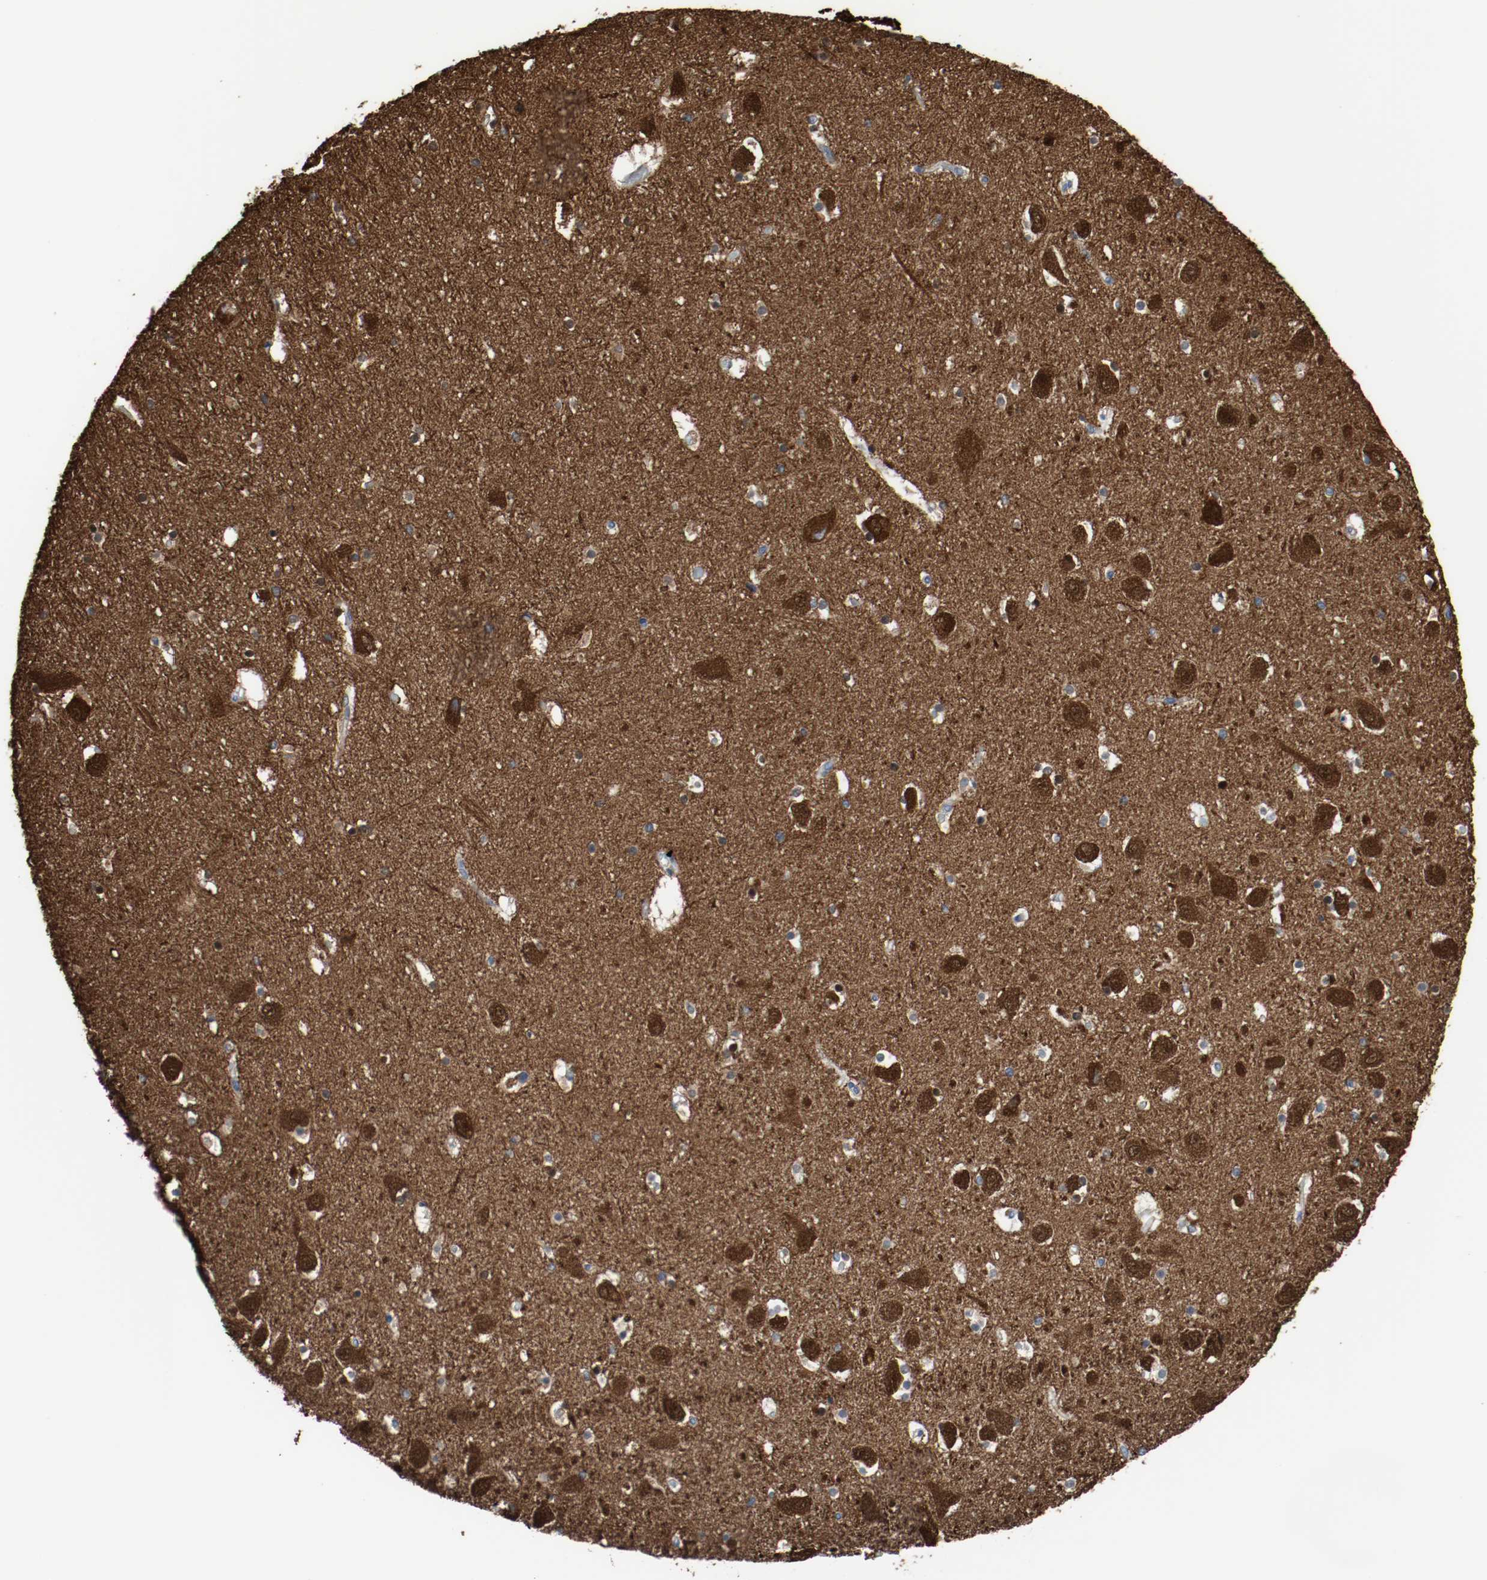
{"staining": {"intensity": "moderate", "quantity": "25%-75%", "location": "cytoplasmic/membranous"}, "tissue": "hippocampus", "cell_type": "Glial cells", "image_type": "normal", "snomed": [{"axis": "morphology", "description": "Normal tissue, NOS"}, {"axis": "topography", "description": "Hippocampus"}], "caption": "Immunohistochemical staining of normal hippocampus demonstrates moderate cytoplasmic/membranous protein expression in approximately 25%-75% of glial cells. The protein of interest is stained brown, and the nuclei are stained in blue (DAB (3,3'-diaminobenzidine) IHC with brightfield microscopy, high magnification).", "gene": "TUBA3D", "patient": {"sex": "male", "age": 45}}